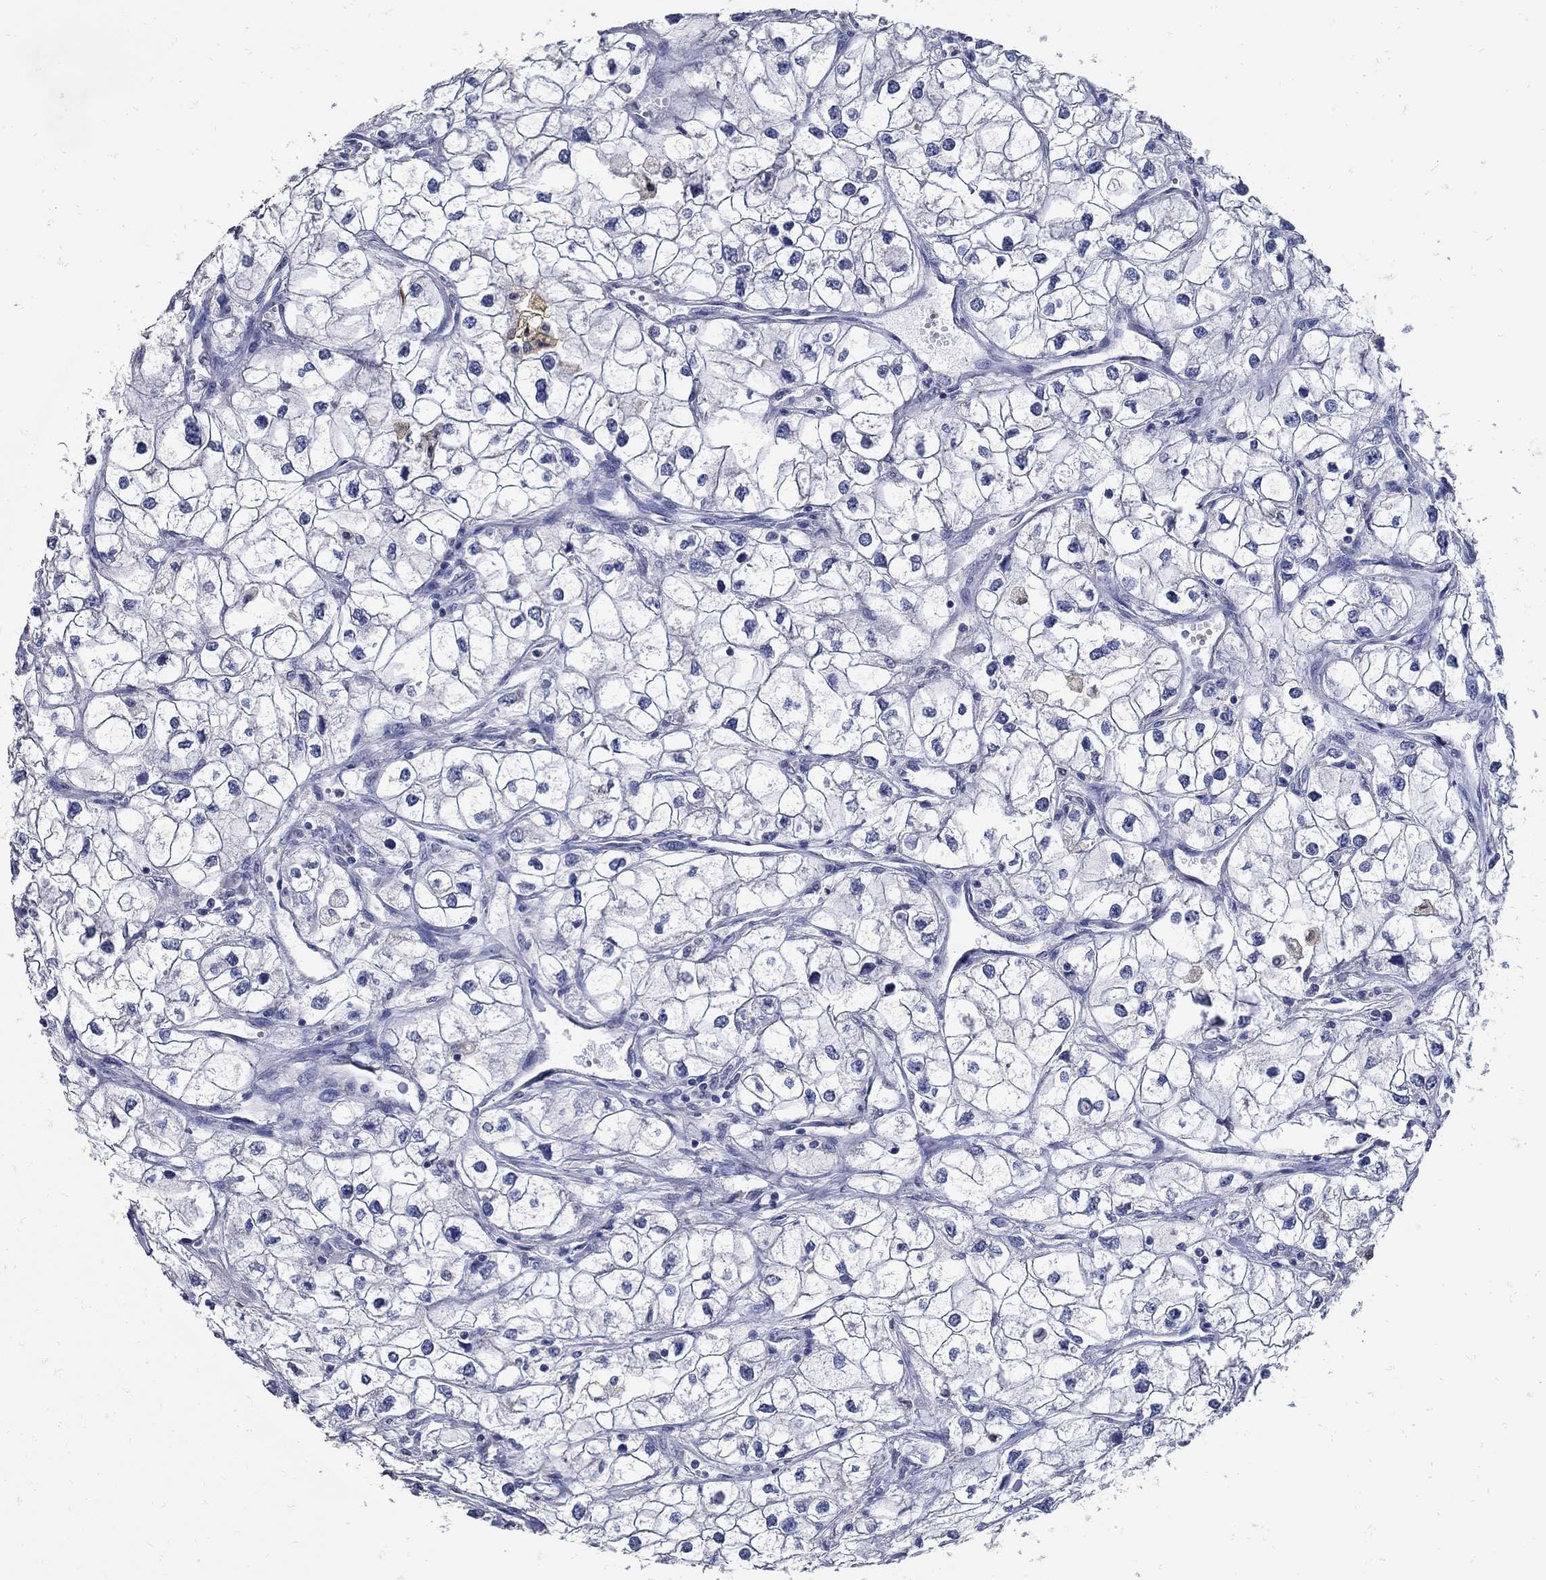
{"staining": {"intensity": "negative", "quantity": "none", "location": "none"}, "tissue": "renal cancer", "cell_type": "Tumor cells", "image_type": "cancer", "snomed": [{"axis": "morphology", "description": "Adenocarcinoma, NOS"}, {"axis": "topography", "description": "Kidney"}], "caption": "High magnification brightfield microscopy of renal cancer (adenocarcinoma) stained with DAB (3,3'-diaminobenzidine) (brown) and counterstained with hematoxylin (blue): tumor cells show no significant positivity. (DAB IHC with hematoxylin counter stain).", "gene": "KCNN3", "patient": {"sex": "male", "age": 59}}